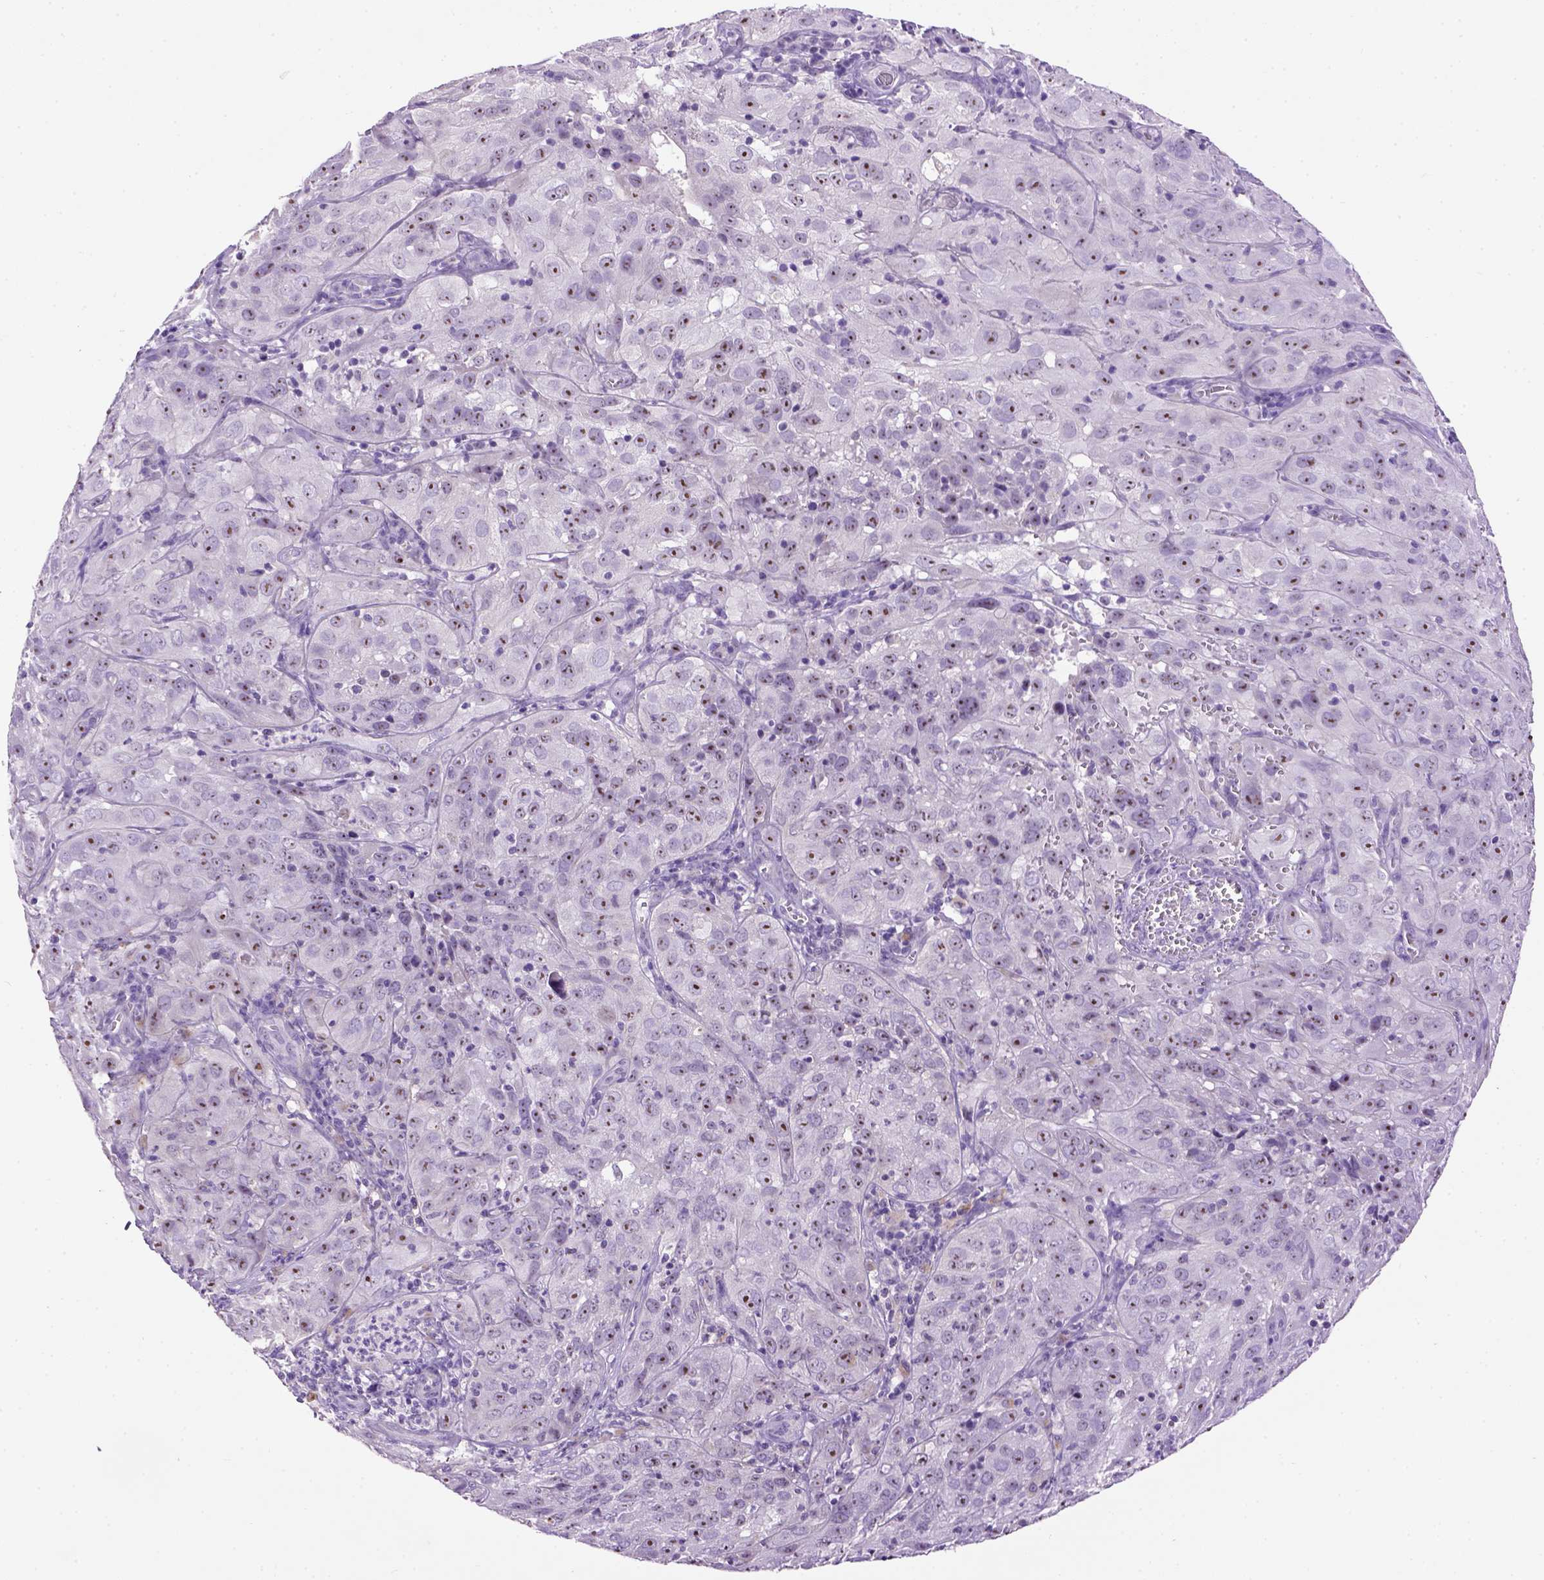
{"staining": {"intensity": "strong", "quantity": "25%-75%", "location": "nuclear"}, "tissue": "cervical cancer", "cell_type": "Tumor cells", "image_type": "cancer", "snomed": [{"axis": "morphology", "description": "Squamous cell carcinoma, NOS"}, {"axis": "topography", "description": "Cervix"}], "caption": "Tumor cells reveal strong nuclear expression in about 25%-75% of cells in cervical cancer.", "gene": "UTP4", "patient": {"sex": "female", "age": 32}}